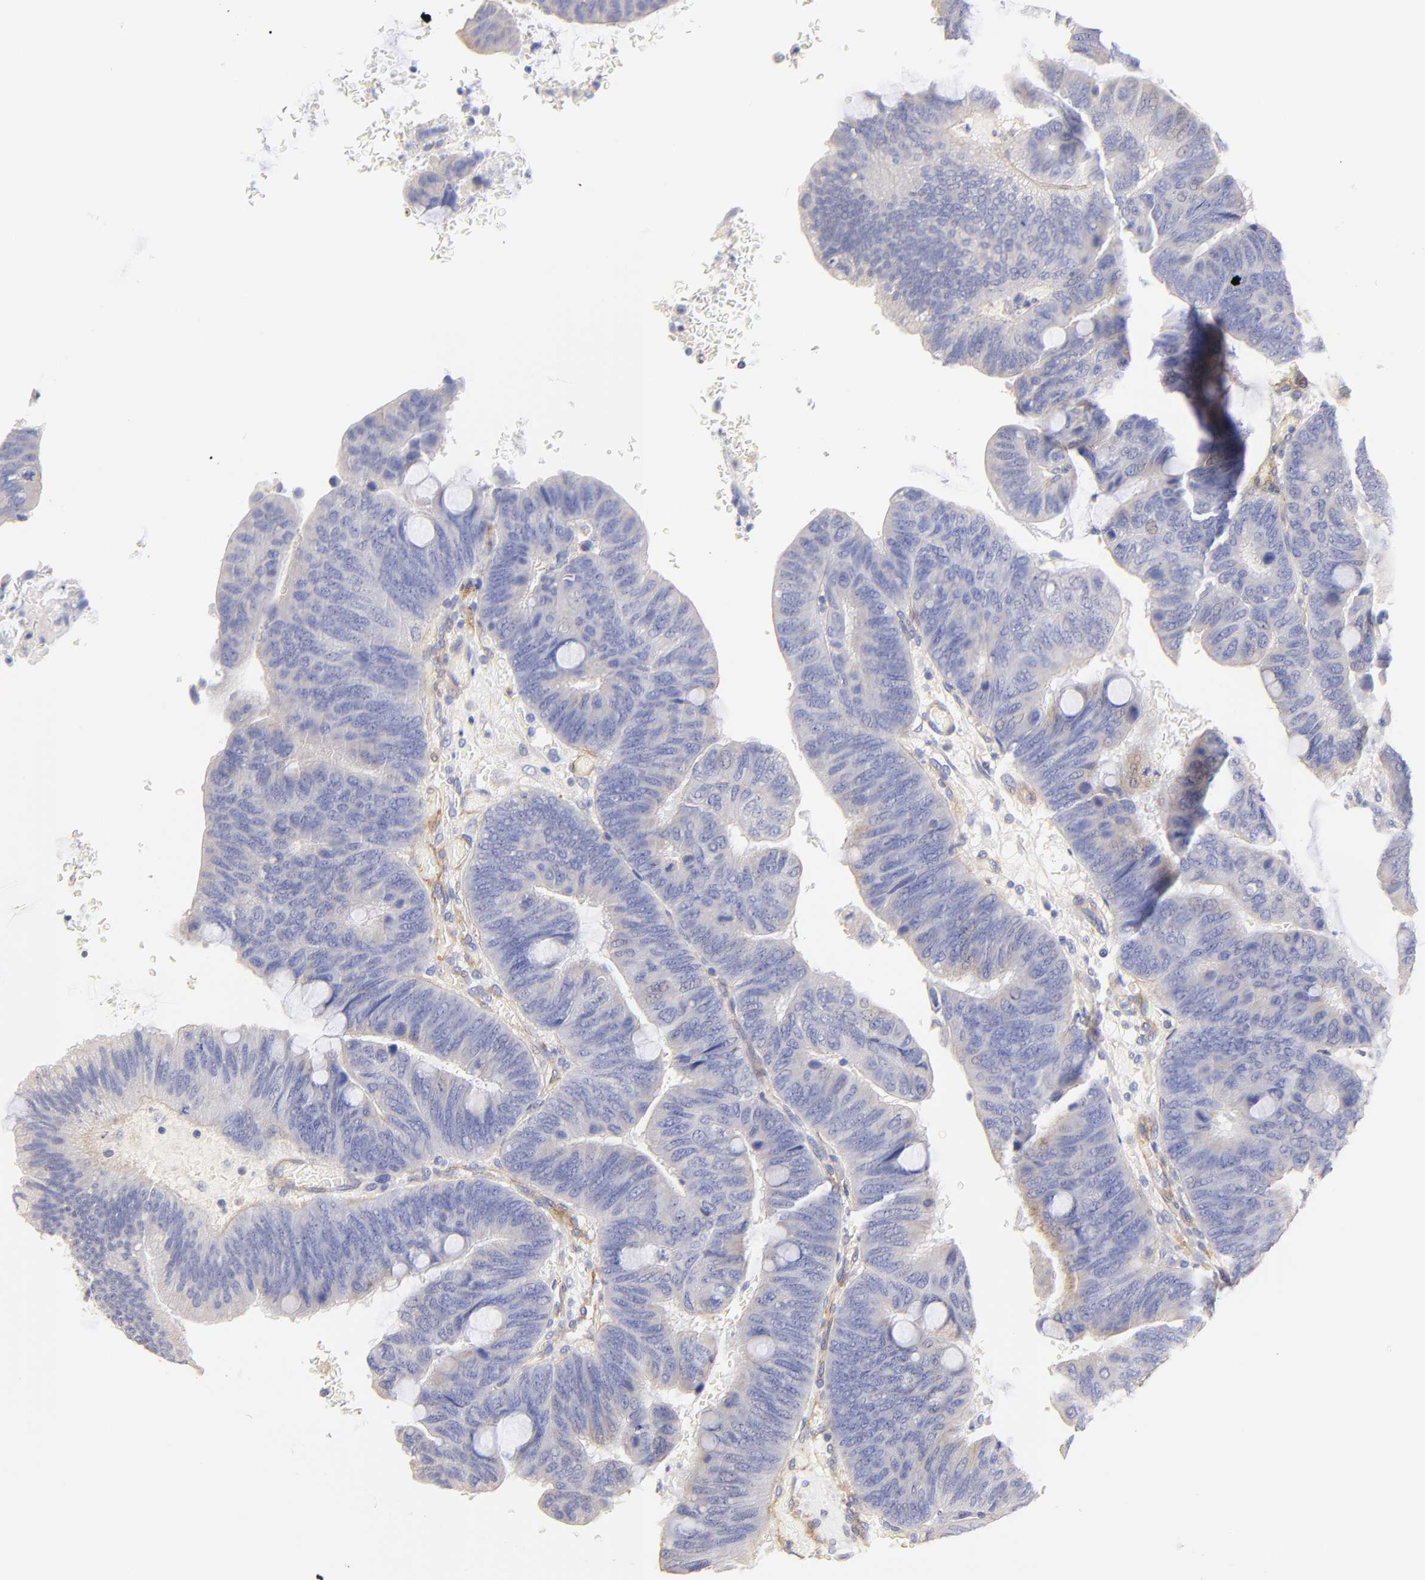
{"staining": {"intensity": "weak", "quantity": "25%-75%", "location": "cytoplasmic/membranous"}, "tissue": "colorectal cancer", "cell_type": "Tumor cells", "image_type": "cancer", "snomed": [{"axis": "morphology", "description": "Normal tissue, NOS"}, {"axis": "morphology", "description": "Adenocarcinoma, NOS"}, {"axis": "topography", "description": "Rectum"}], "caption": "High-power microscopy captured an IHC photomicrograph of colorectal cancer, revealing weak cytoplasmic/membranous expression in approximately 25%-75% of tumor cells. (DAB IHC, brown staining for protein, blue staining for nuclei).", "gene": "ACTRT1", "patient": {"sex": "male", "age": 92}}